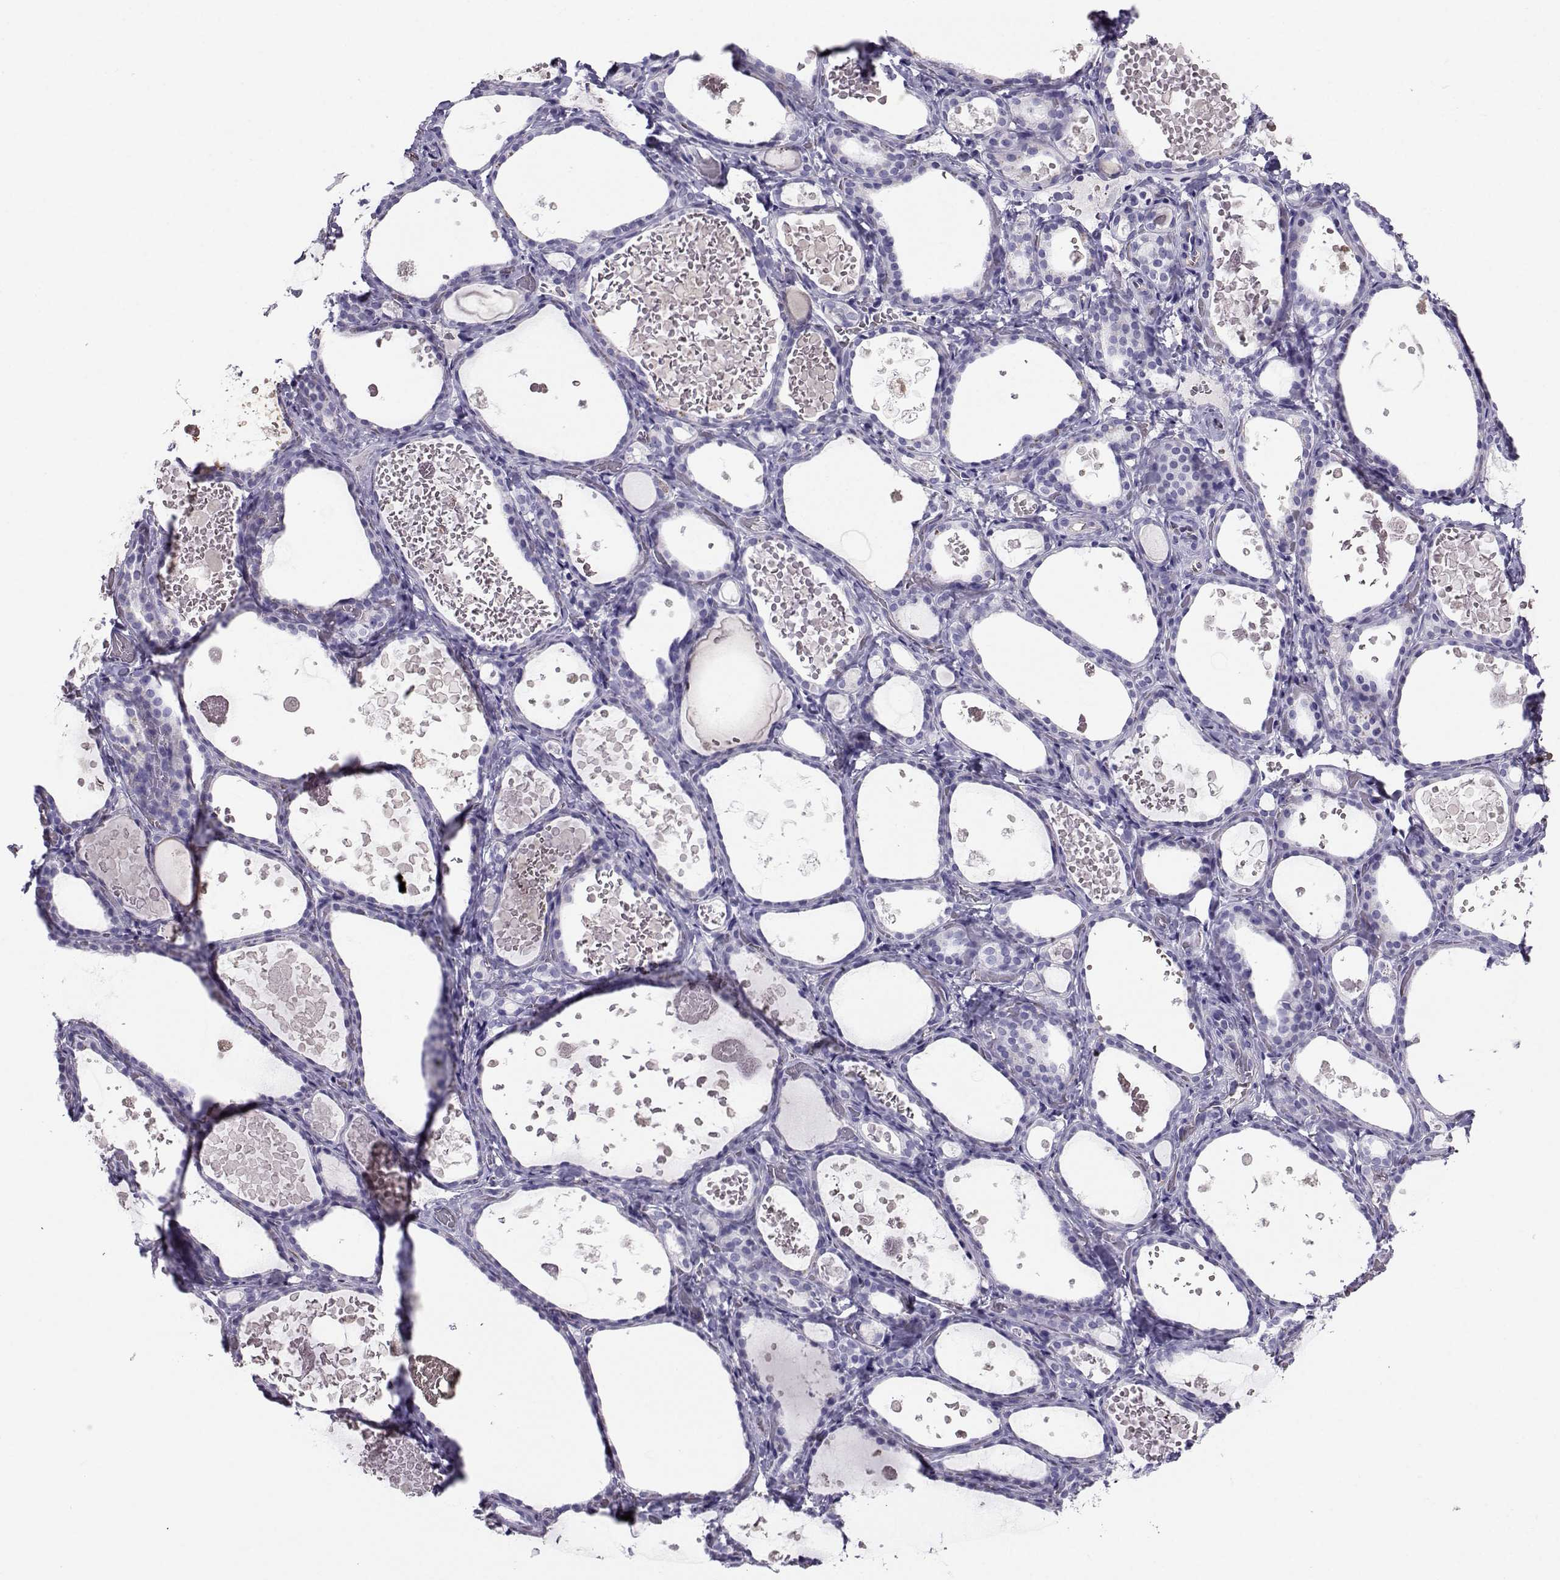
{"staining": {"intensity": "negative", "quantity": "none", "location": "none"}, "tissue": "thyroid gland", "cell_type": "Glandular cells", "image_type": "normal", "snomed": [{"axis": "morphology", "description": "Normal tissue, NOS"}, {"axis": "topography", "description": "Thyroid gland"}], "caption": "The photomicrograph shows no staining of glandular cells in unremarkable thyroid gland.", "gene": "CLUL1", "patient": {"sex": "female", "age": 56}}